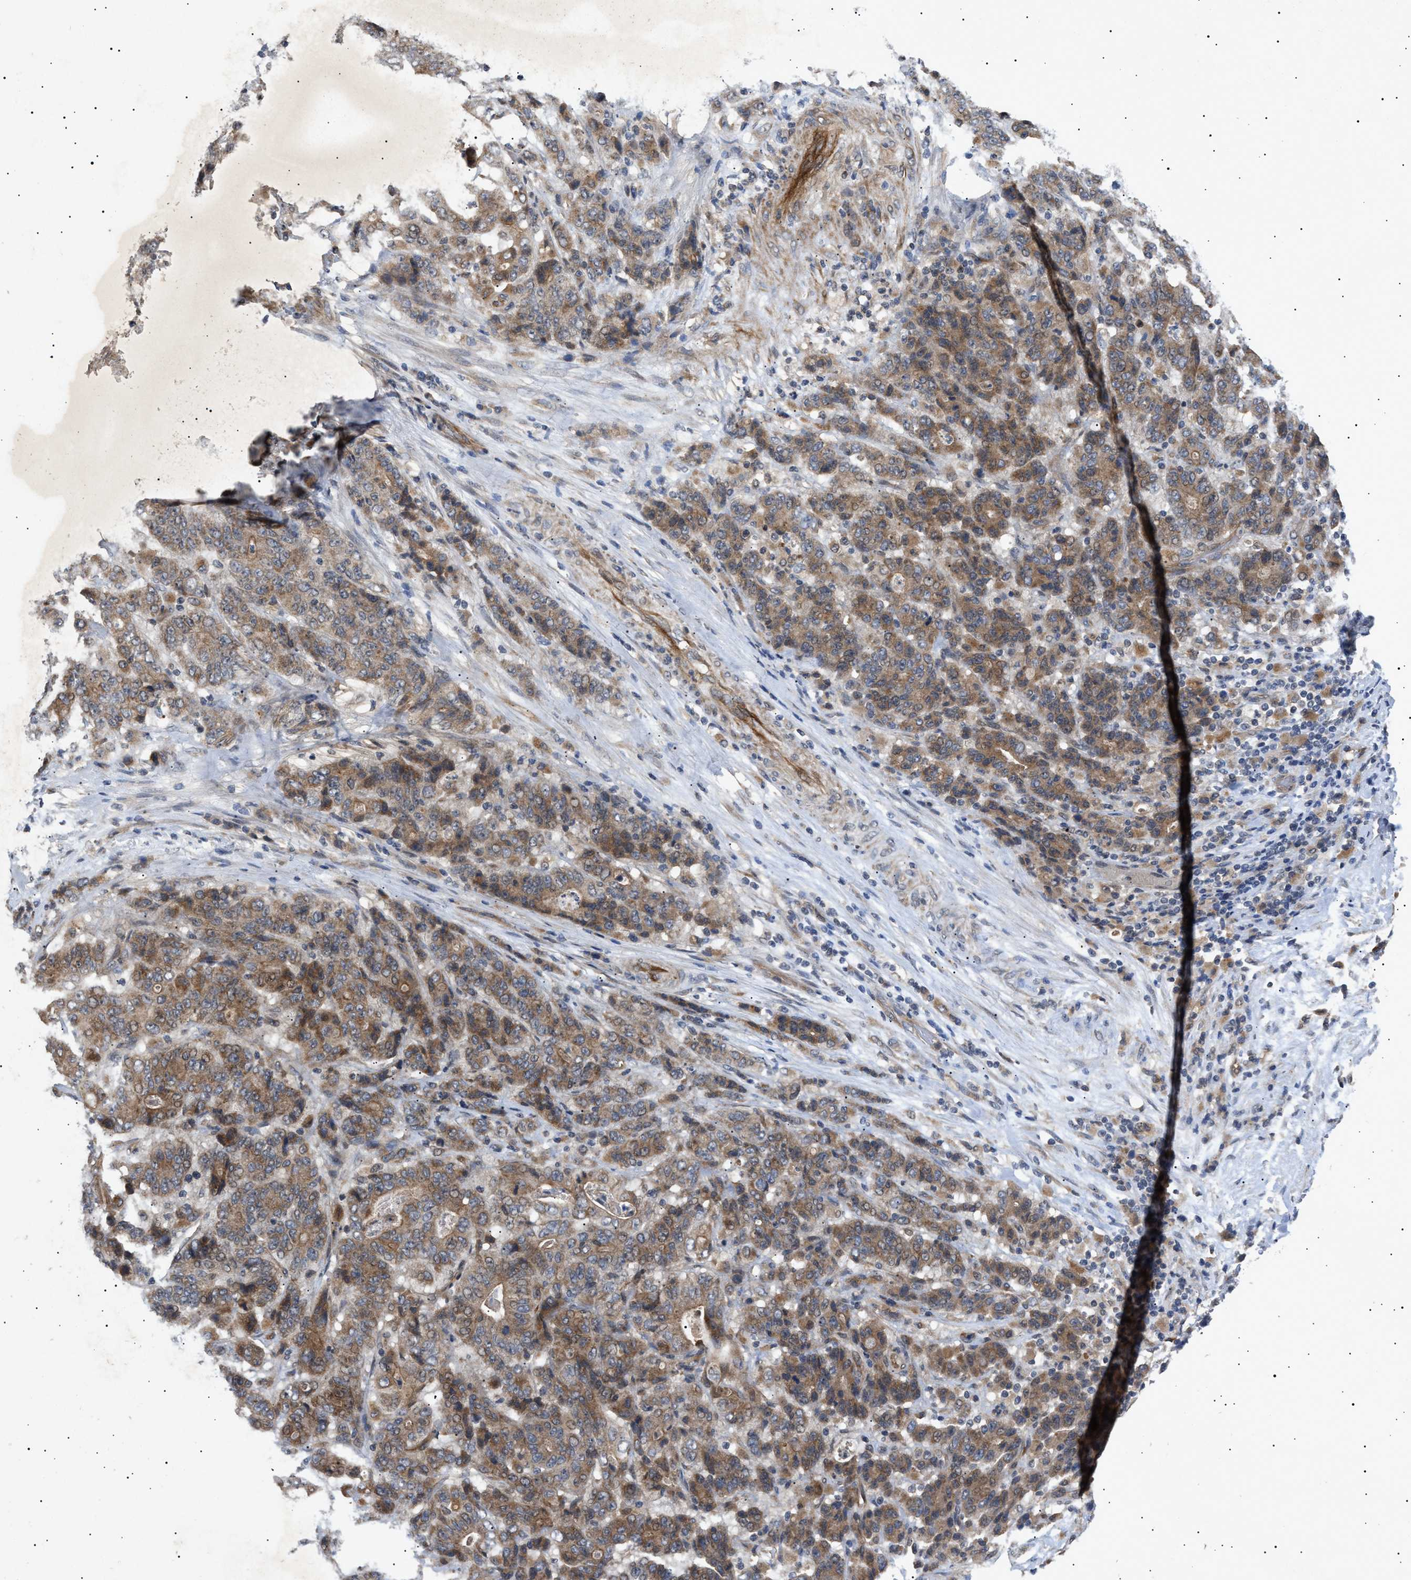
{"staining": {"intensity": "moderate", "quantity": ">75%", "location": "cytoplasmic/membranous"}, "tissue": "stomach cancer", "cell_type": "Tumor cells", "image_type": "cancer", "snomed": [{"axis": "morphology", "description": "Adenocarcinoma, NOS"}, {"axis": "topography", "description": "Stomach"}], "caption": "Immunohistochemical staining of human adenocarcinoma (stomach) exhibits moderate cytoplasmic/membranous protein expression in approximately >75% of tumor cells. The staining was performed using DAB to visualize the protein expression in brown, while the nuclei were stained in blue with hematoxylin (Magnification: 20x).", "gene": "SIRT5", "patient": {"sex": "female", "age": 73}}